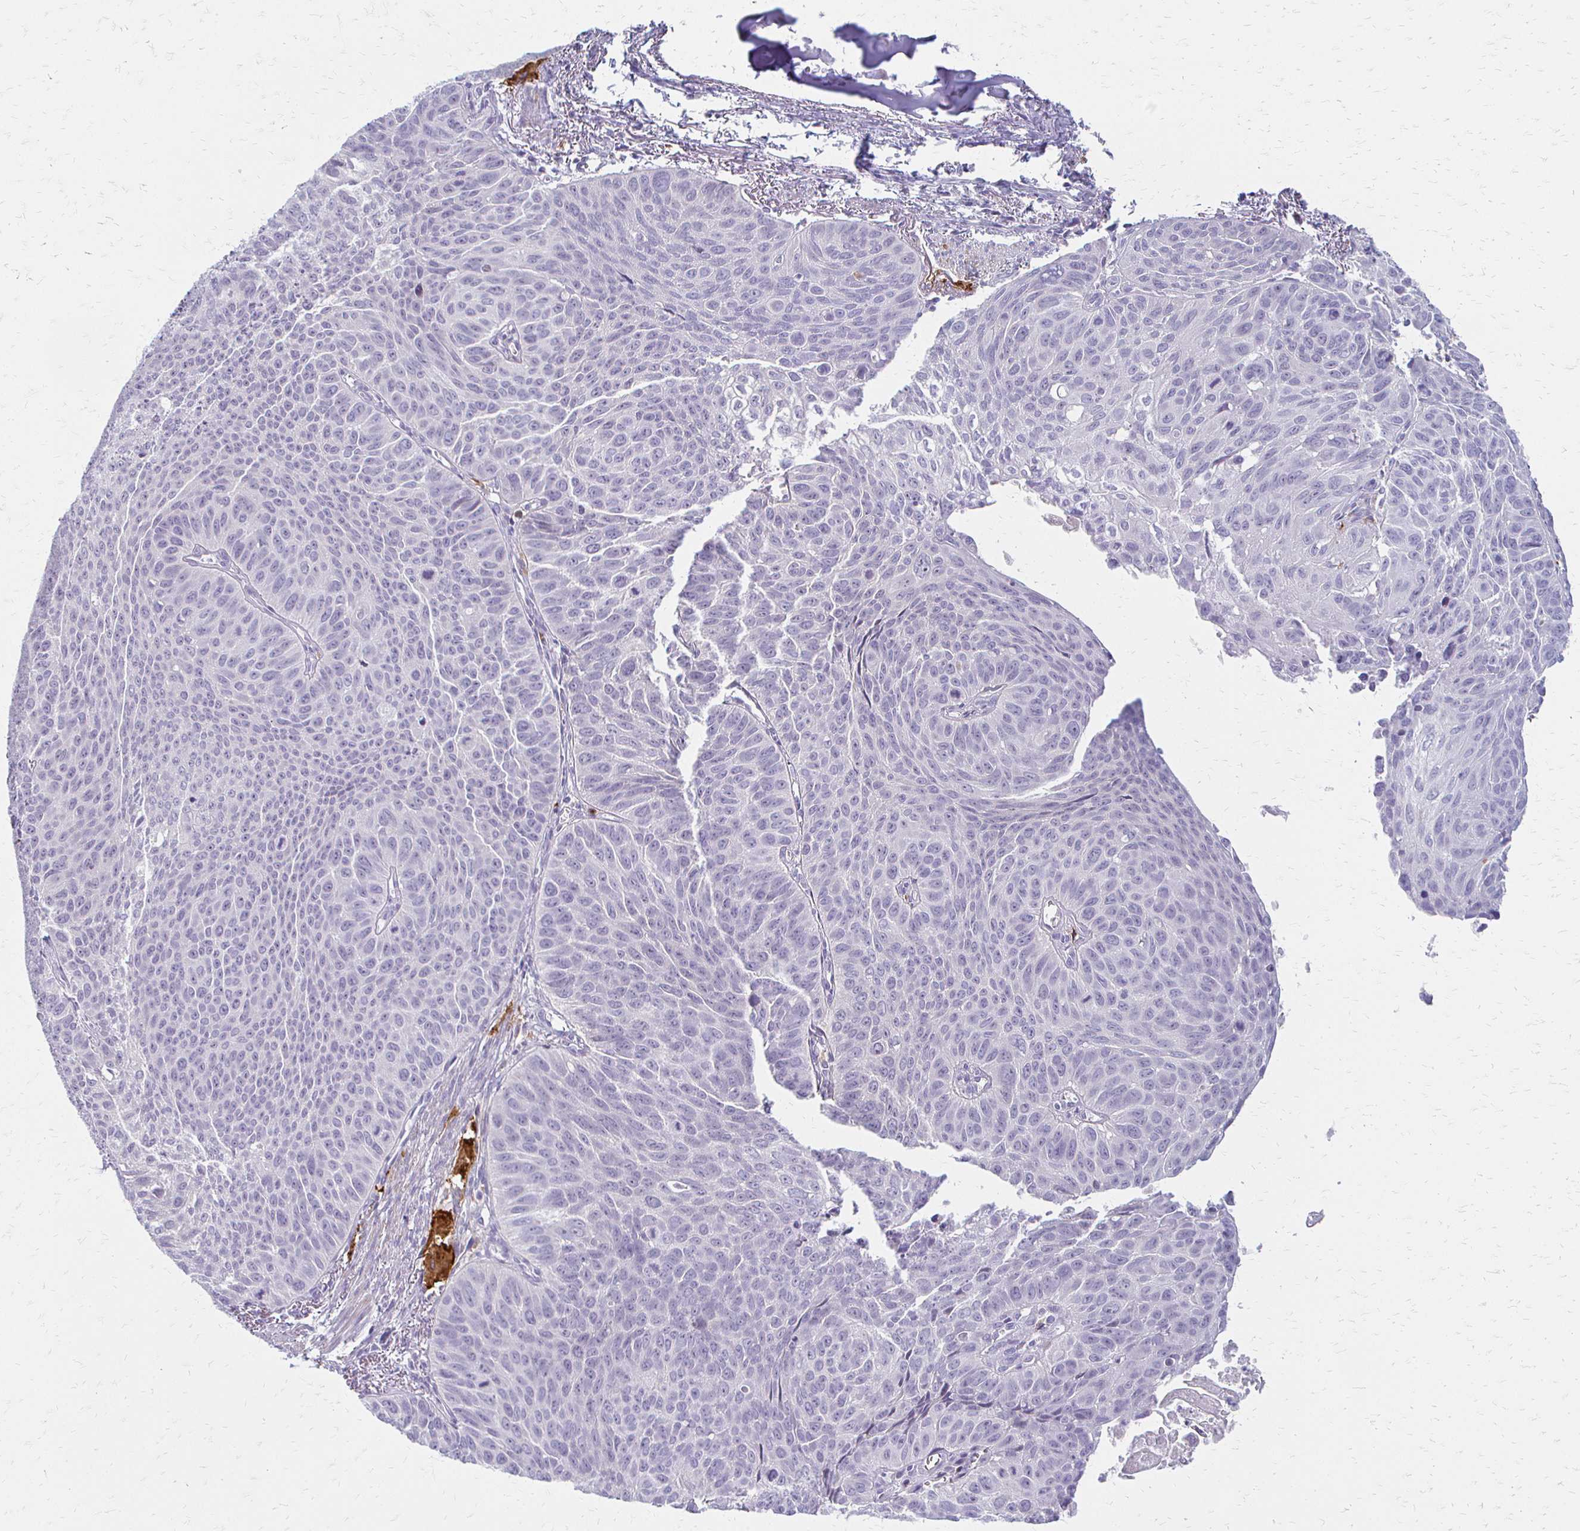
{"staining": {"intensity": "negative", "quantity": "none", "location": "none"}, "tissue": "lung cancer", "cell_type": "Tumor cells", "image_type": "cancer", "snomed": [{"axis": "morphology", "description": "Squamous cell carcinoma, NOS"}, {"axis": "topography", "description": "Lung"}], "caption": "This is a histopathology image of immunohistochemistry (IHC) staining of squamous cell carcinoma (lung), which shows no expression in tumor cells.", "gene": "ACP5", "patient": {"sex": "male", "age": 71}}